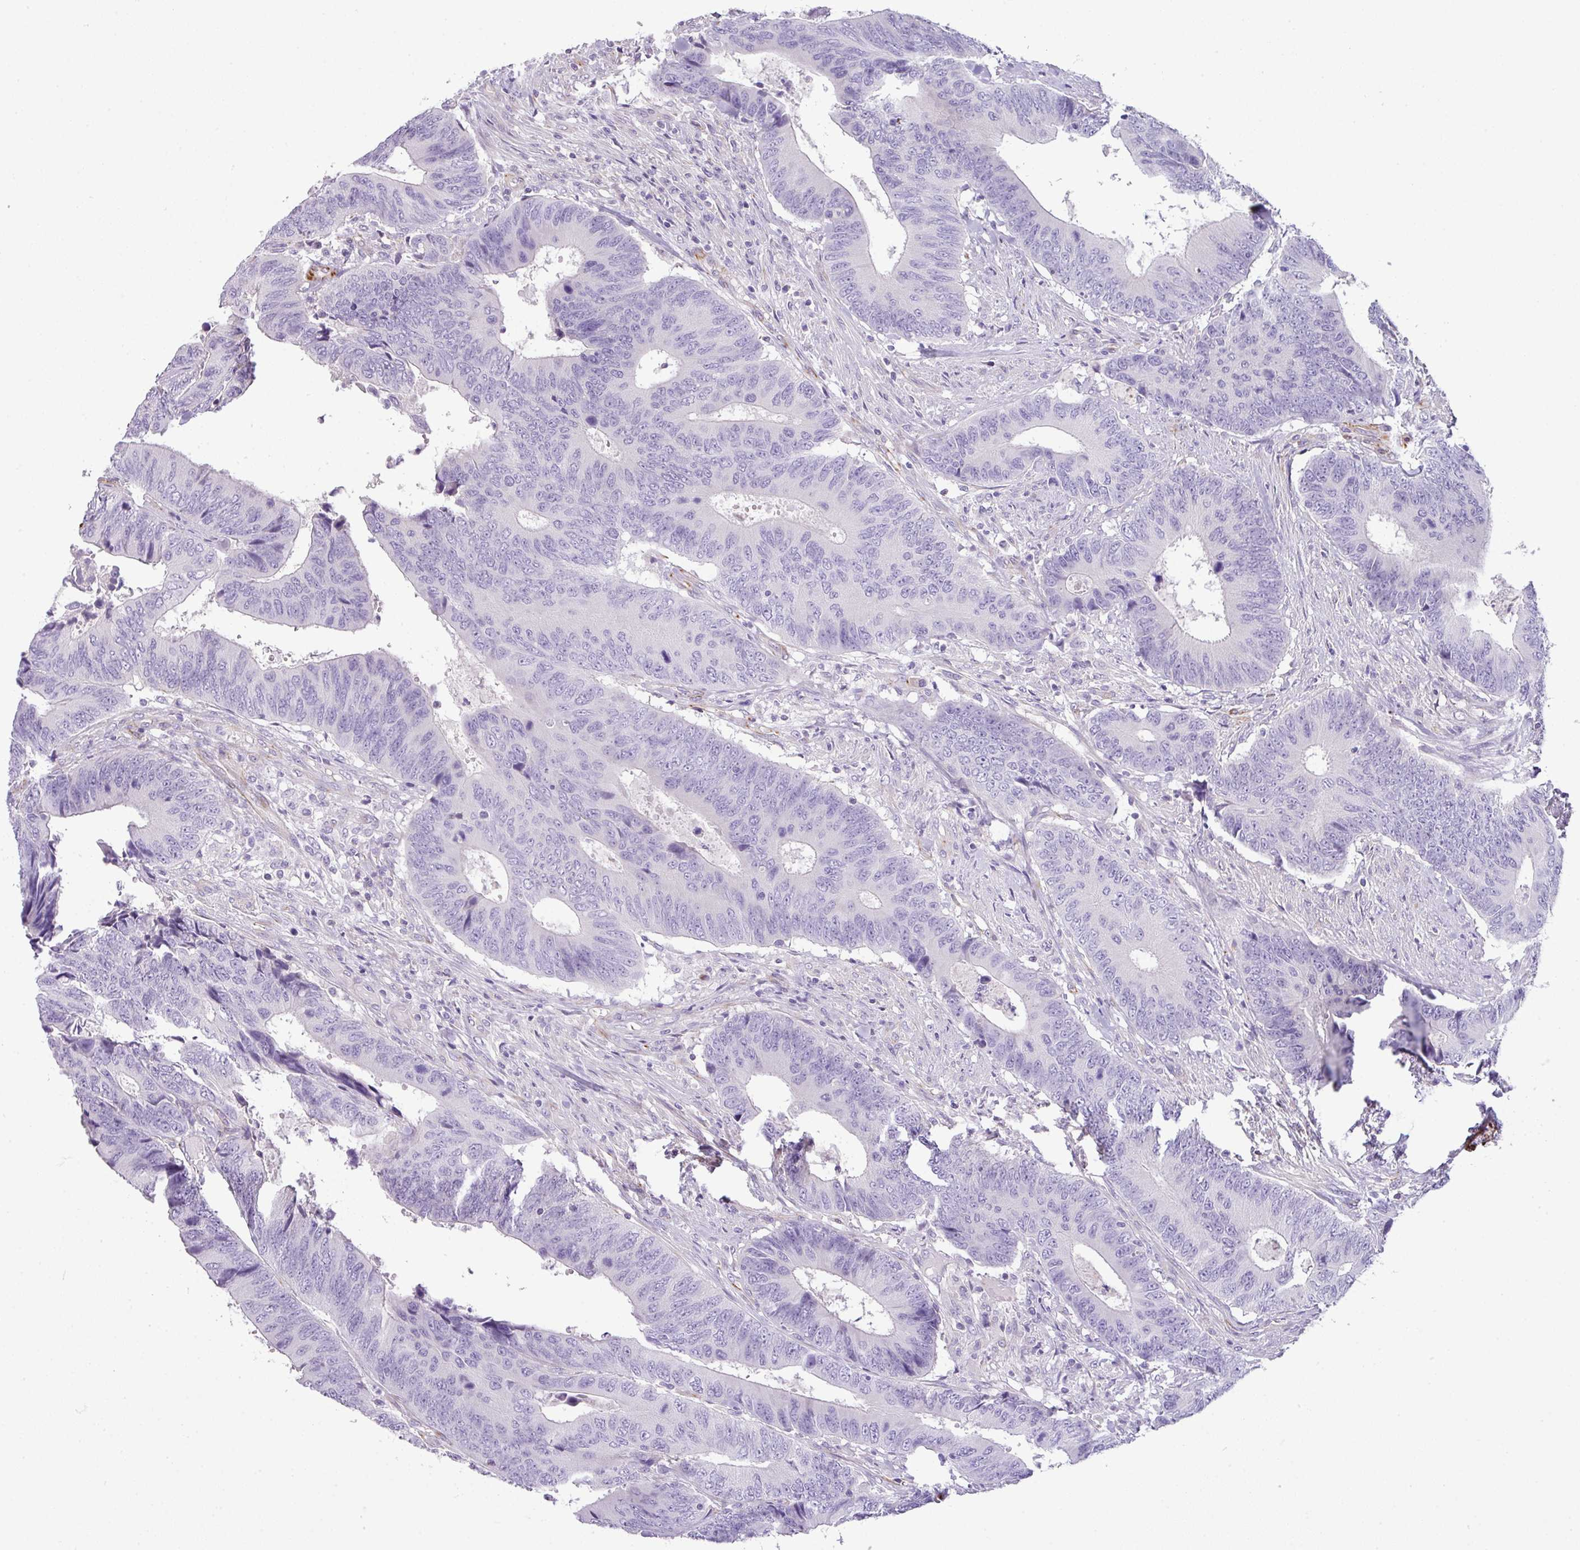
{"staining": {"intensity": "negative", "quantity": "none", "location": "none"}, "tissue": "colorectal cancer", "cell_type": "Tumor cells", "image_type": "cancer", "snomed": [{"axis": "morphology", "description": "Adenocarcinoma, NOS"}, {"axis": "topography", "description": "Colon"}], "caption": "A photomicrograph of human adenocarcinoma (colorectal) is negative for staining in tumor cells.", "gene": "ENSG00000273748", "patient": {"sex": "male", "age": 87}}